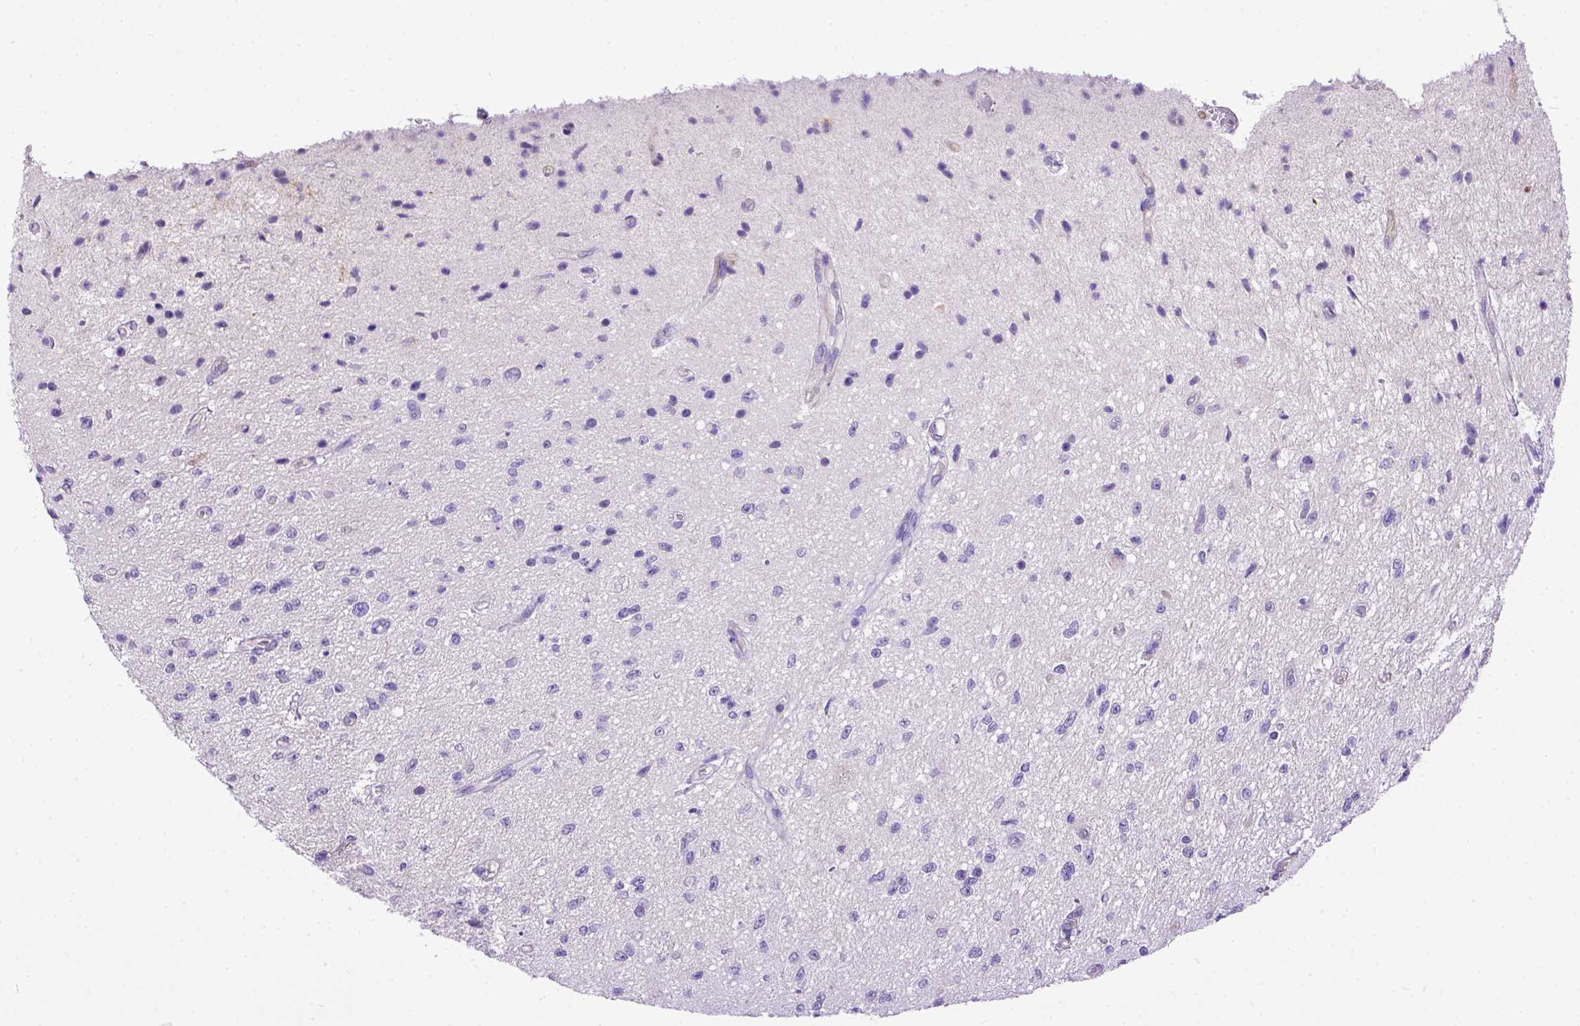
{"staining": {"intensity": "negative", "quantity": "none", "location": "none"}, "tissue": "glioma", "cell_type": "Tumor cells", "image_type": "cancer", "snomed": [{"axis": "morphology", "description": "Glioma, malignant, Low grade"}, {"axis": "topography", "description": "Cerebellum"}], "caption": "Protein analysis of glioma reveals no significant positivity in tumor cells. Brightfield microscopy of immunohistochemistry (IHC) stained with DAB (3,3'-diaminobenzidine) (brown) and hematoxylin (blue), captured at high magnification.", "gene": "KIT", "patient": {"sex": "female", "age": 14}}